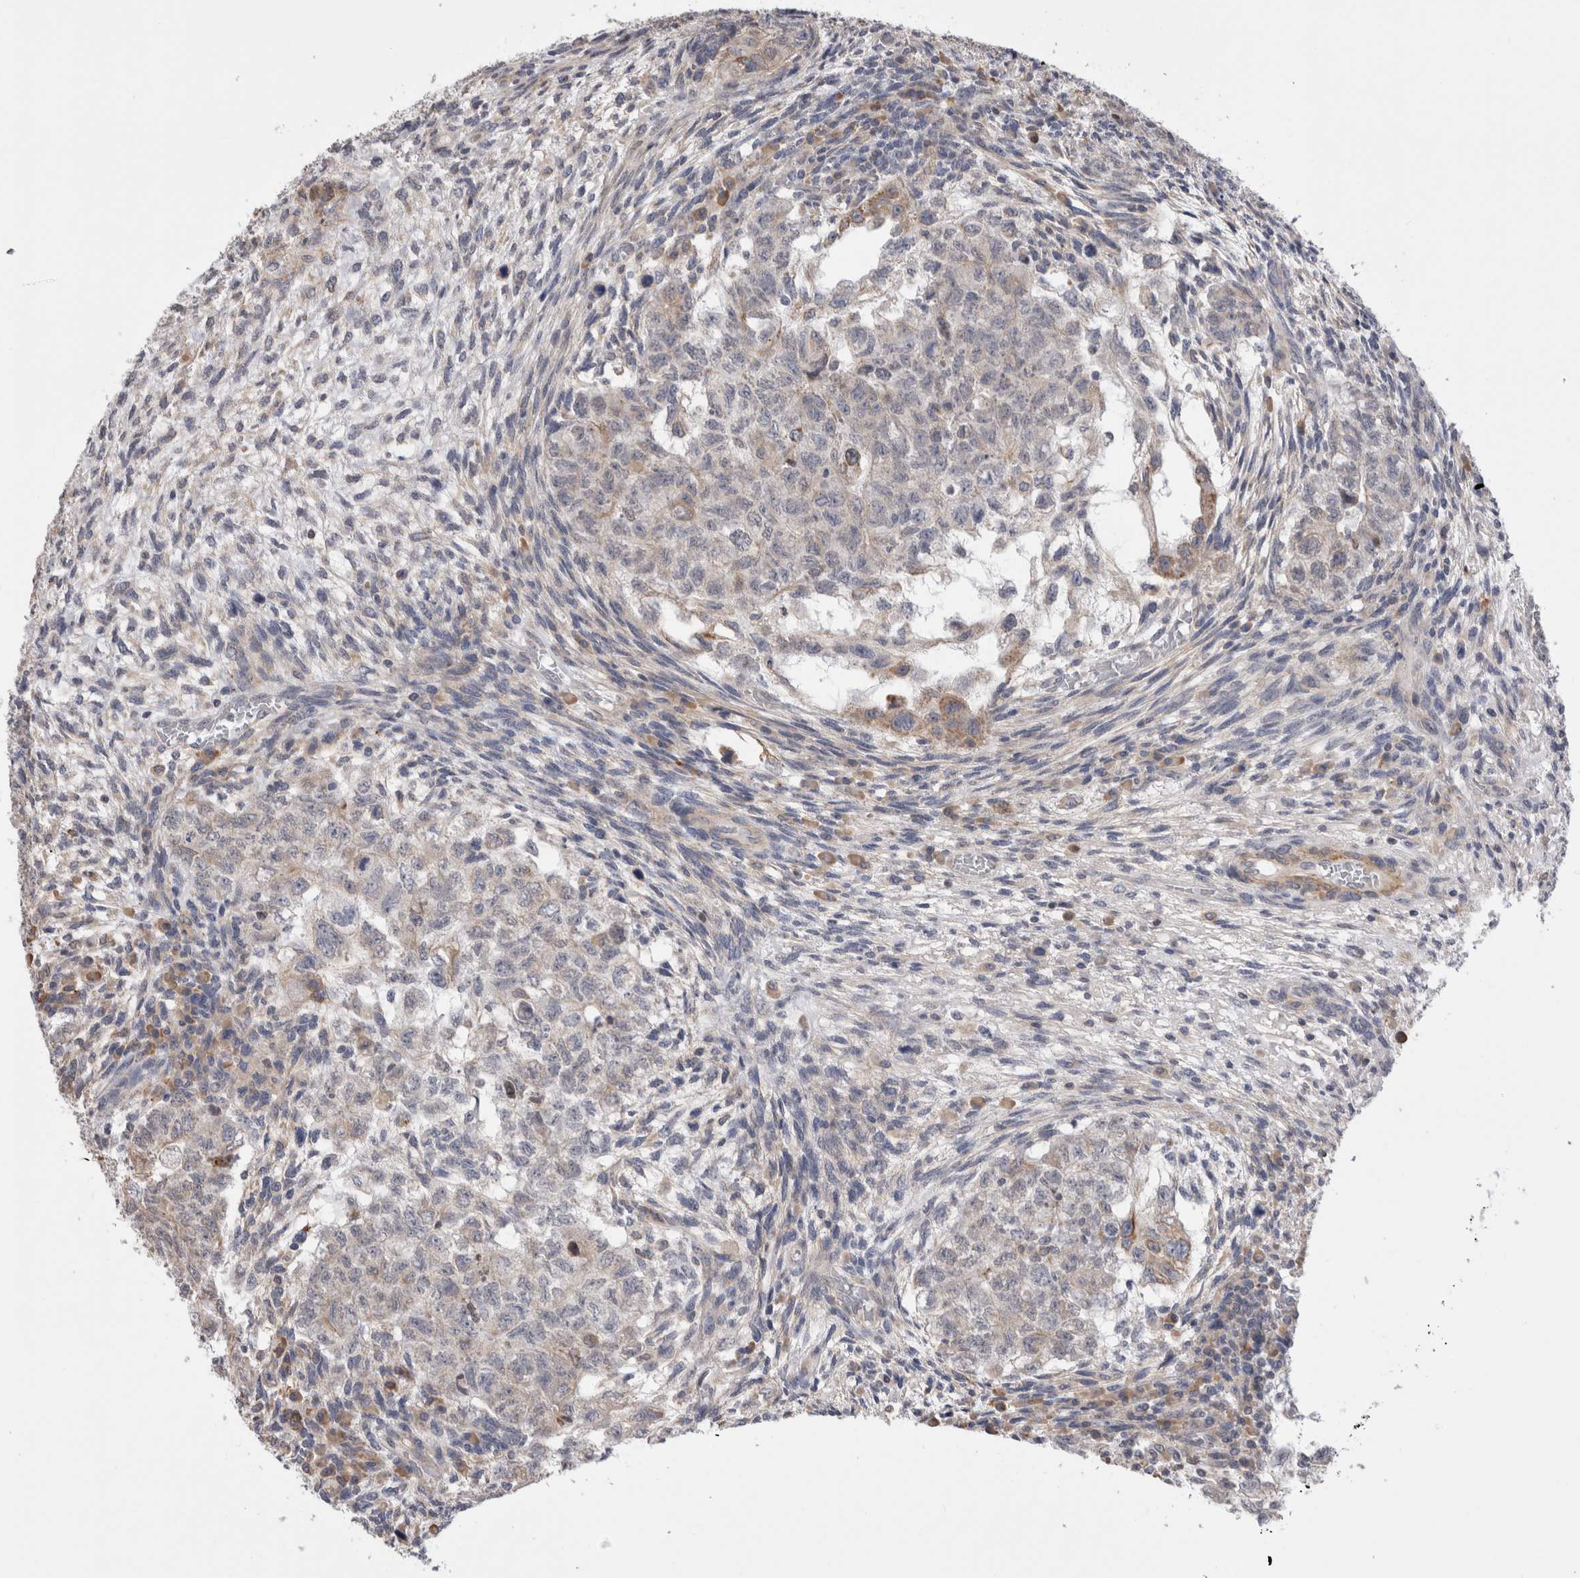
{"staining": {"intensity": "moderate", "quantity": "<25%", "location": "cytoplasmic/membranous"}, "tissue": "testis cancer", "cell_type": "Tumor cells", "image_type": "cancer", "snomed": [{"axis": "morphology", "description": "Normal tissue, NOS"}, {"axis": "morphology", "description": "Carcinoma, Embryonal, NOS"}, {"axis": "topography", "description": "Testis"}], "caption": "Protein expression by IHC exhibits moderate cytoplasmic/membranous expression in approximately <25% of tumor cells in embryonal carcinoma (testis).", "gene": "SMAP2", "patient": {"sex": "male", "age": 36}}